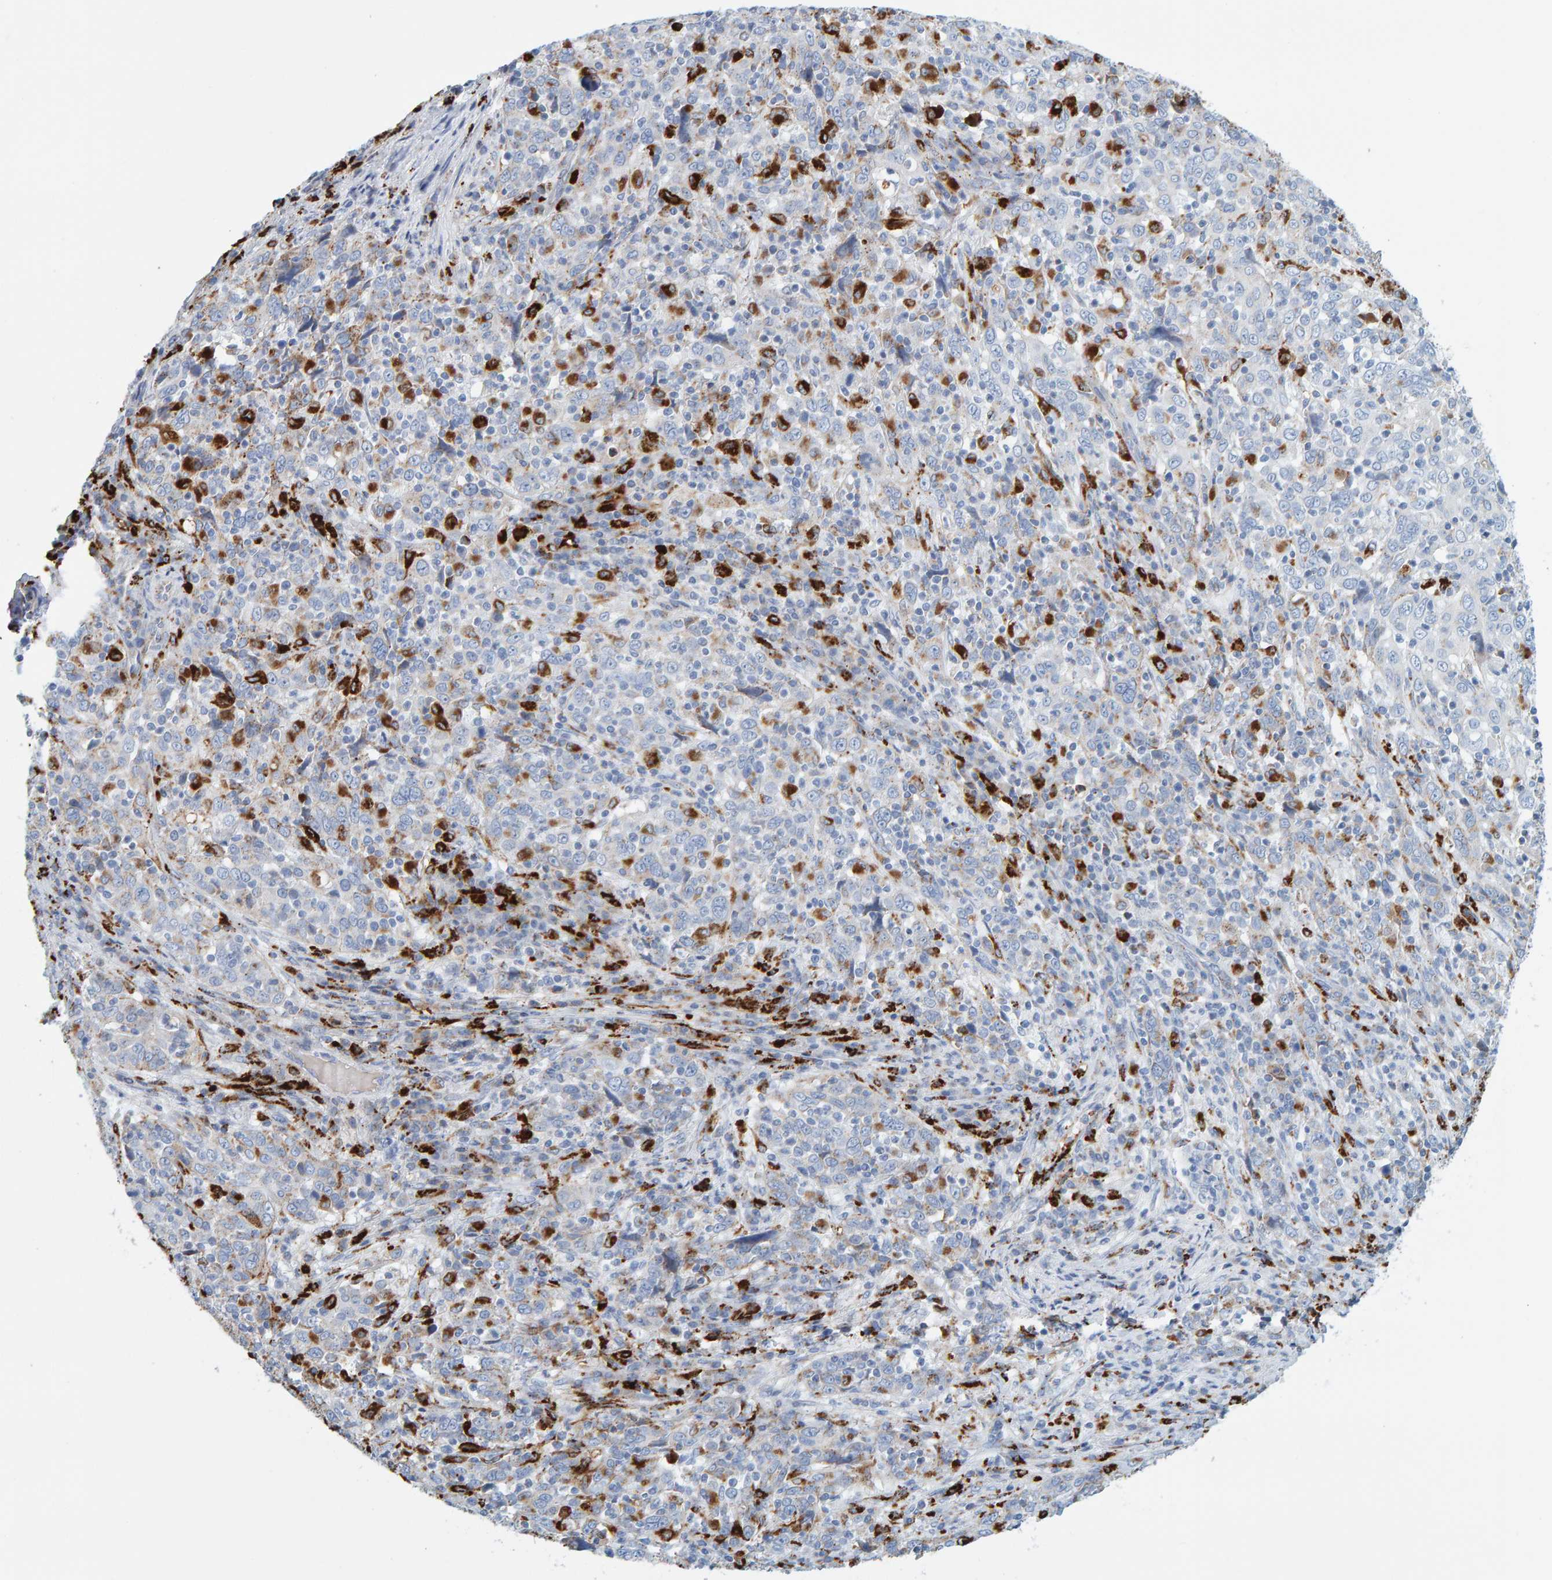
{"staining": {"intensity": "strong", "quantity": "<25%", "location": "cytoplasmic/membranous"}, "tissue": "cervical cancer", "cell_type": "Tumor cells", "image_type": "cancer", "snomed": [{"axis": "morphology", "description": "Squamous cell carcinoma, NOS"}, {"axis": "topography", "description": "Cervix"}], "caption": "Immunohistochemistry histopathology image of human squamous cell carcinoma (cervical) stained for a protein (brown), which shows medium levels of strong cytoplasmic/membranous staining in about <25% of tumor cells.", "gene": "BIN3", "patient": {"sex": "female", "age": 46}}